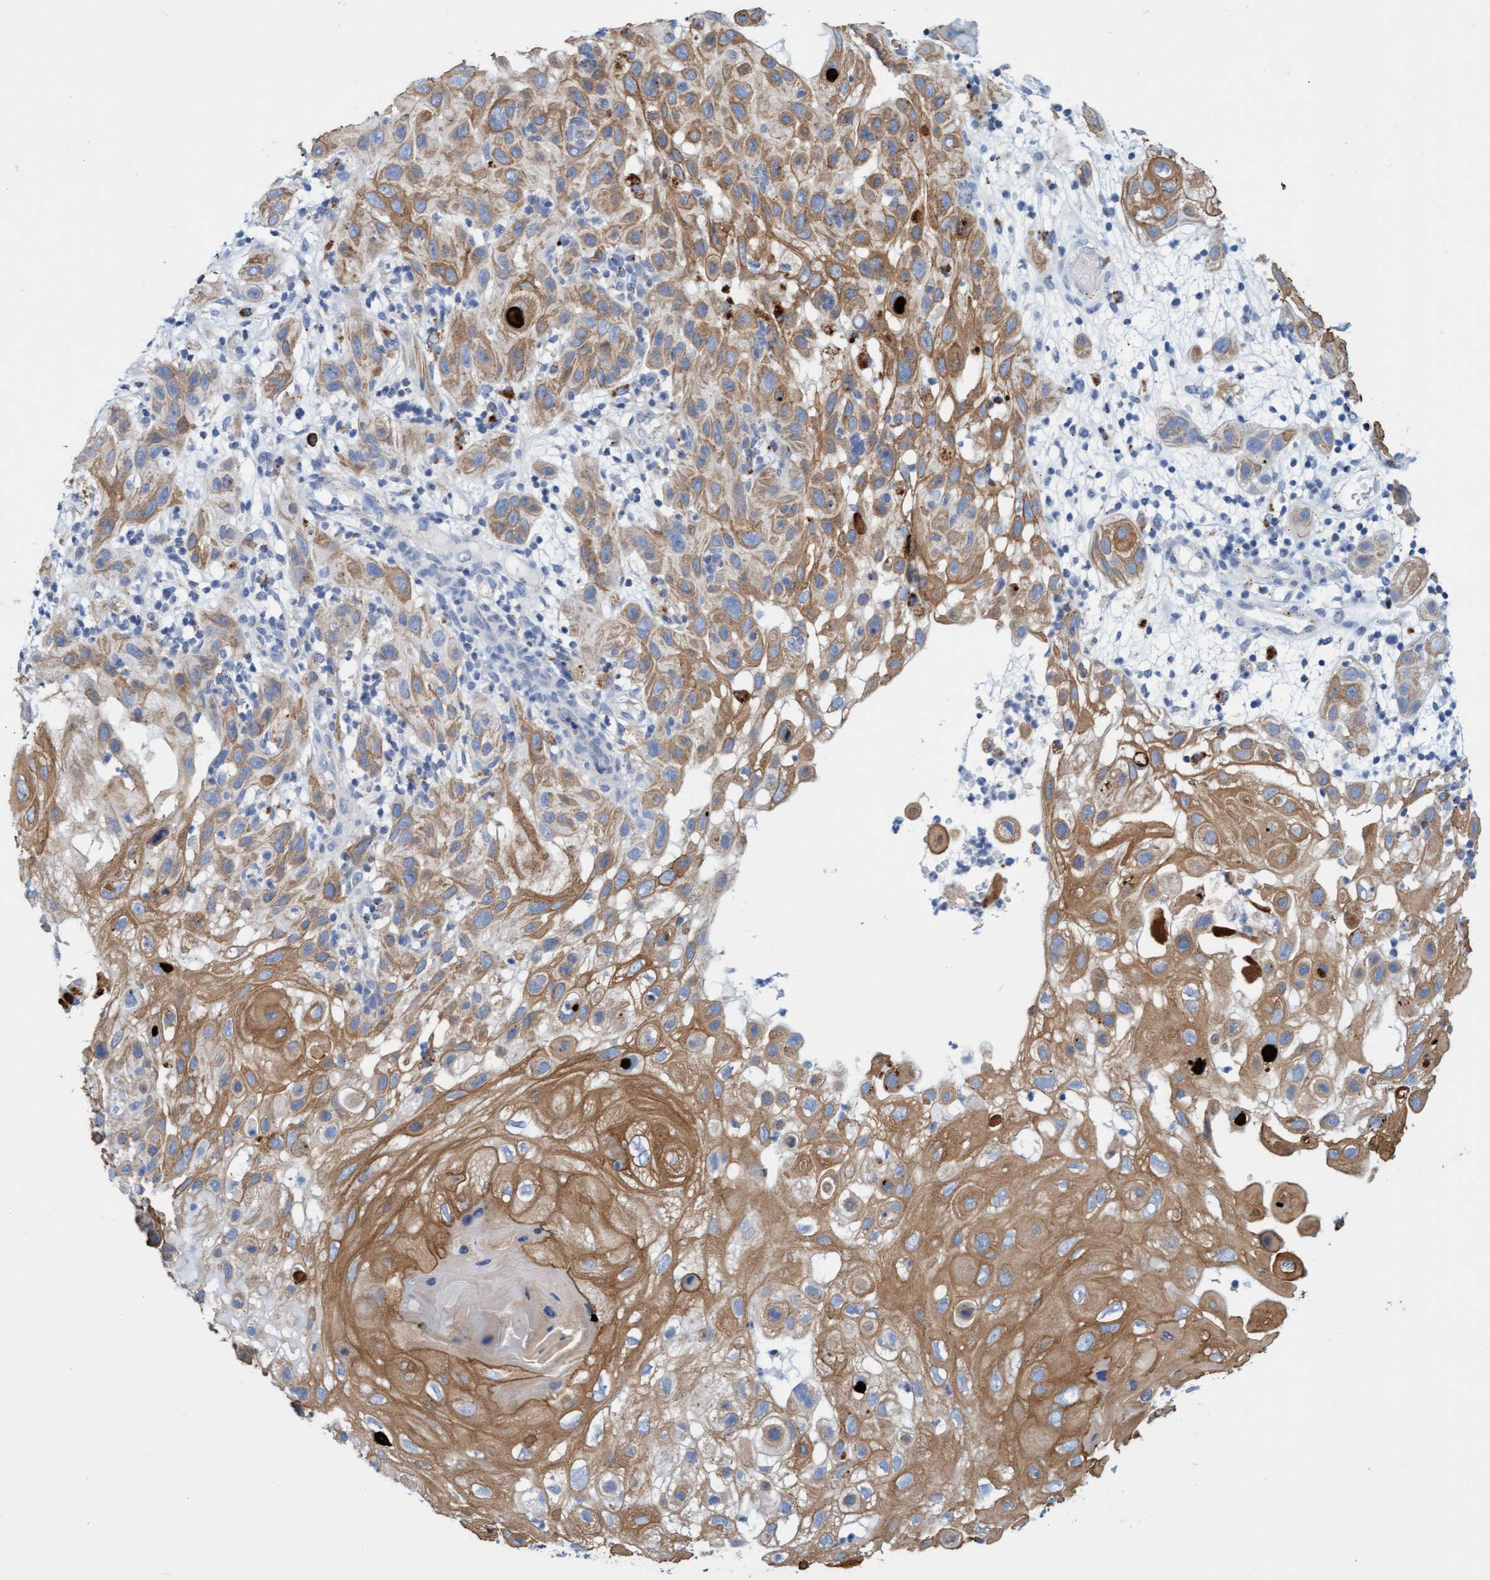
{"staining": {"intensity": "moderate", "quantity": ">75%", "location": "cytoplasmic/membranous"}, "tissue": "skin cancer", "cell_type": "Tumor cells", "image_type": "cancer", "snomed": [{"axis": "morphology", "description": "Squamous cell carcinoma, NOS"}, {"axis": "topography", "description": "Skin"}], "caption": "Squamous cell carcinoma (skin) stained with immunohistochemistry (IHC) displays moderate cytoplasmic/membranous positivity in about >75% of tumor cells. The protein is stained brown, and the nuclei are stained in blue (DAB (3,3'-diaminobenzidine) IHC with brightfield microscopy, high magnification).", "gene": "SGSH", "patient": {"sex": "female", "age": 96}}